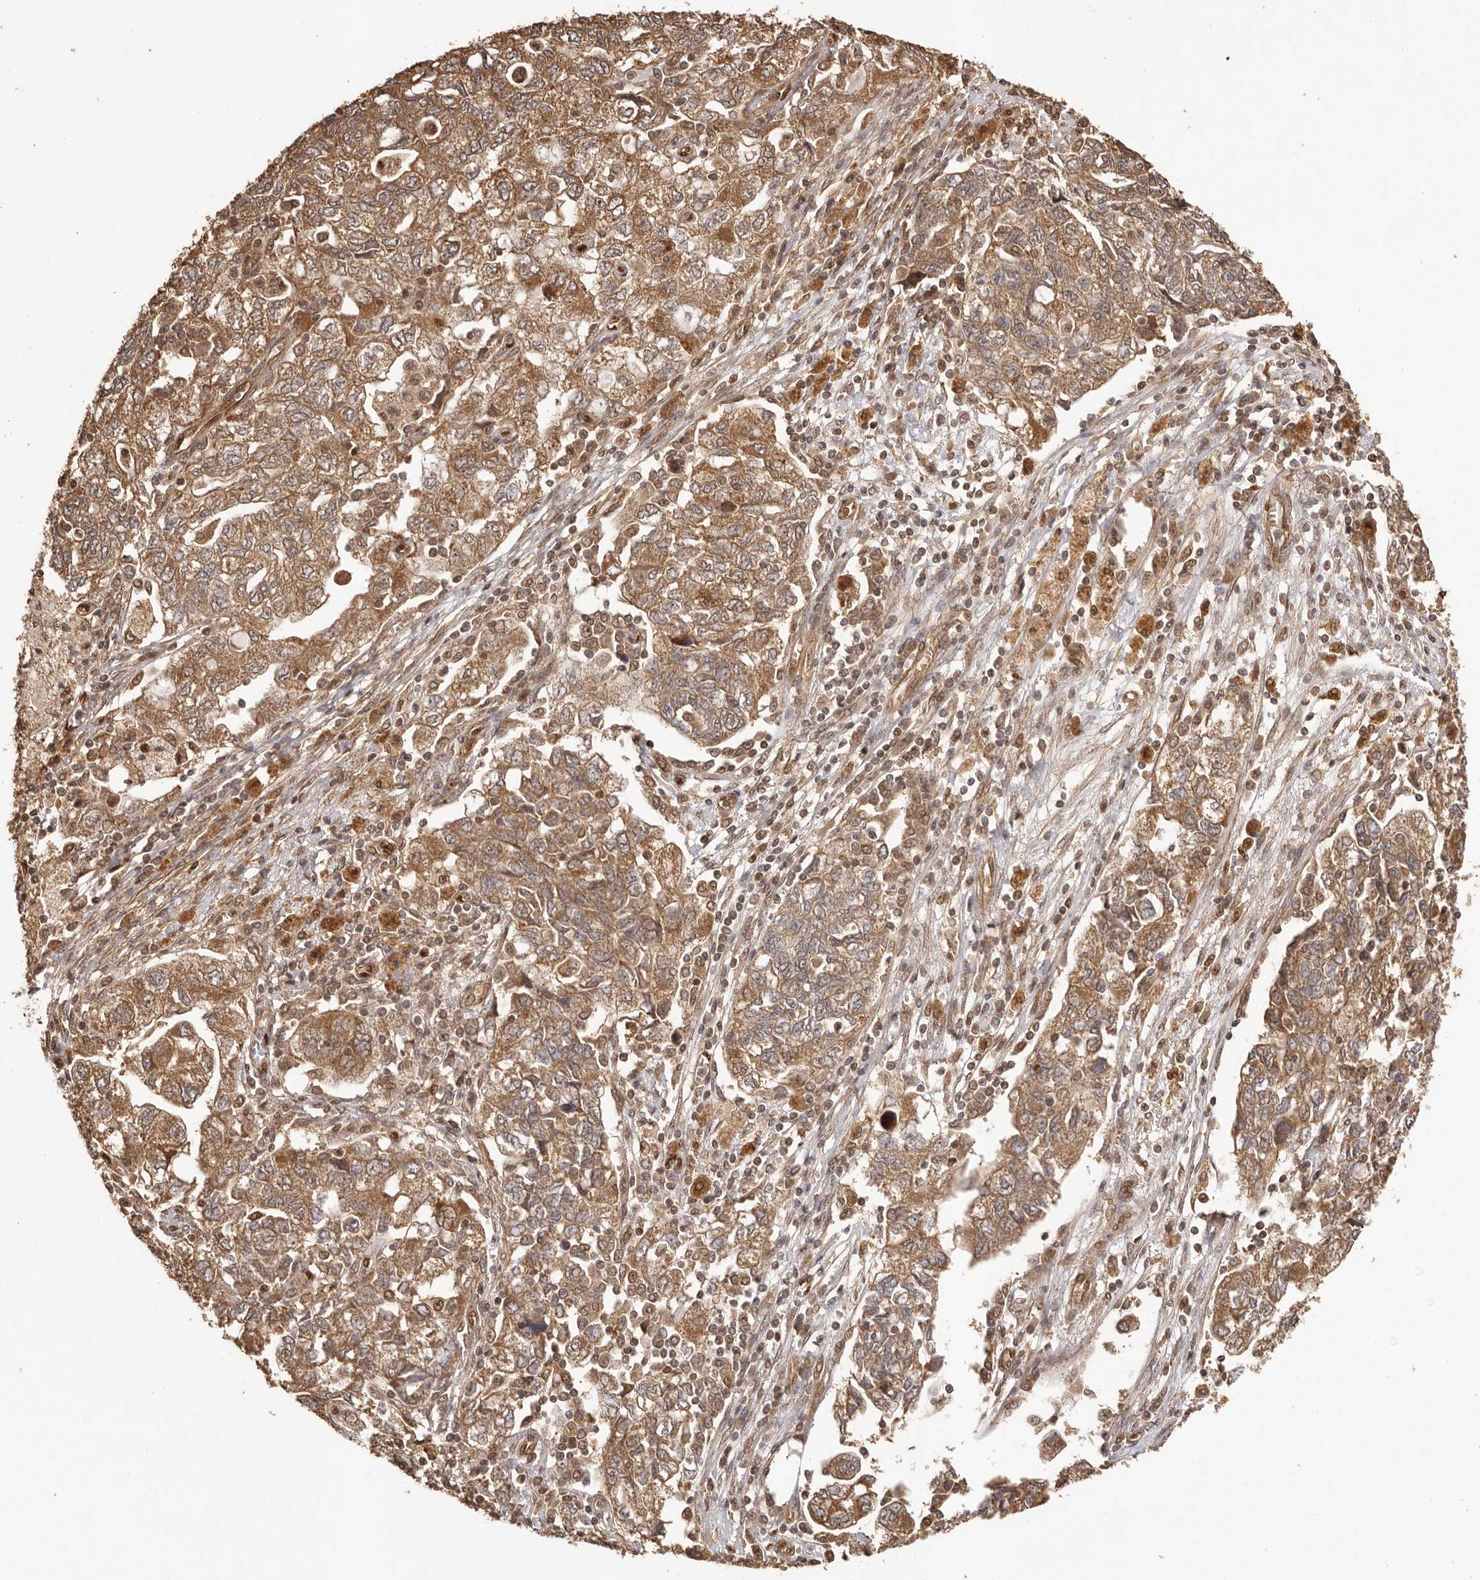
{"staining": {"intensity": "moderate", "quantity": ">75%", "location": "cytoplasmic/membranous"}, "tissue": "ovarian cancer", "cell_type": "Tumor cells", "image_type": "cancer", "snomed": [{"axis": "morphology", "description": "Carcinoma, NOS"}, {"axis": "morphology", "description": "Cystadenocarcinoma, serous, NOS"}, {"axis": "topography", "description": "Ovary"}], "caption": "This micrograph shows immunohistochemistry staining of human ovarian cancer, with medium moderate cytoplasmic/membranous positivity in about >75% of tumor cells.", "gene": "UBR2", "patient": {"sex": "female", "age": 69}}